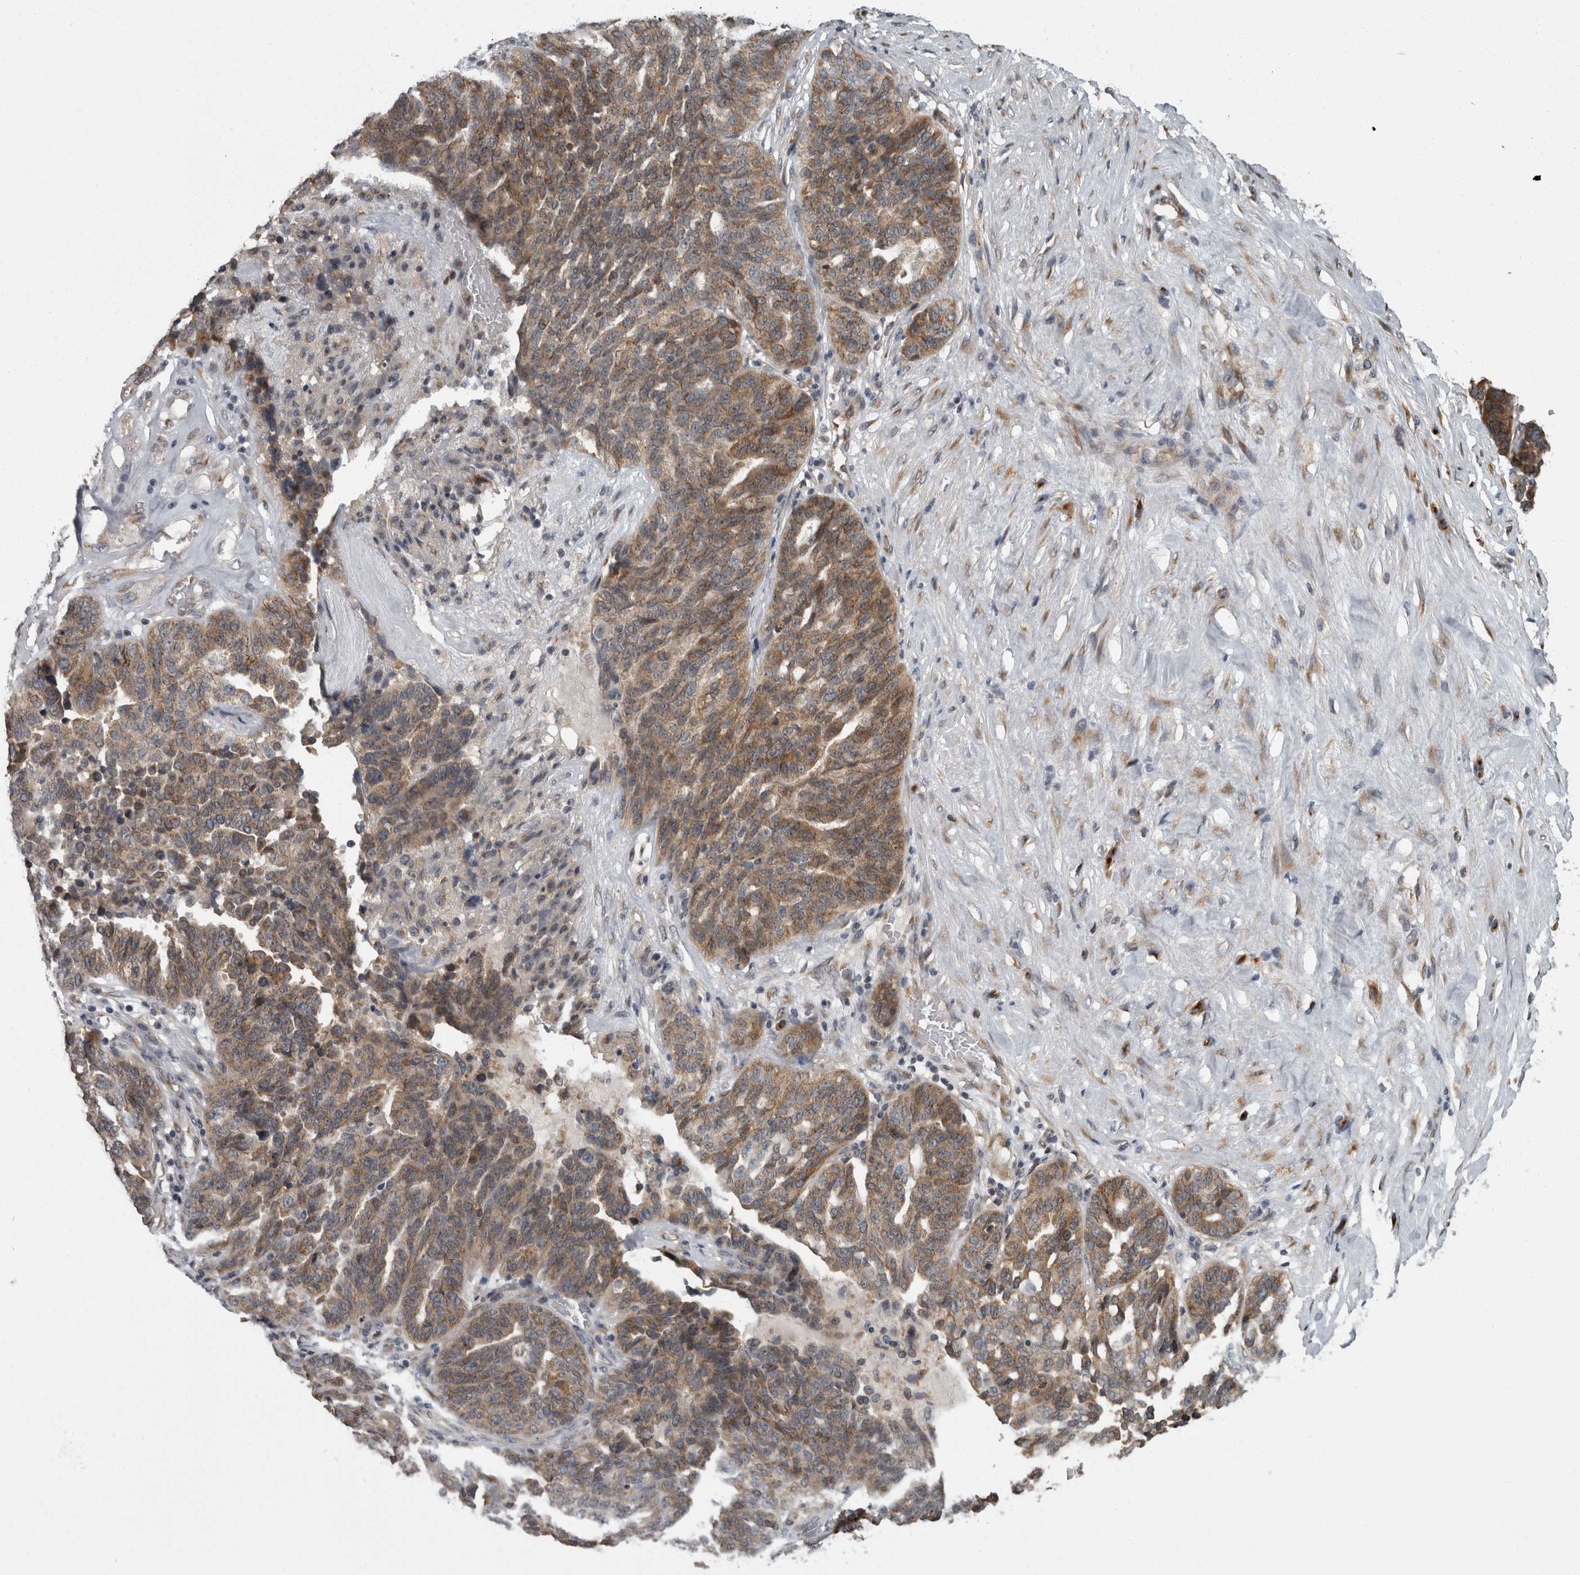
{"staining": {"intensity": "moderate", "quantity": ">75%", "location": "cytoplasmic/membranous"}, "tissue": "ovarian cancer", "cell_type": "Tumor cells", "image_type": "cancer", "snomed": [{"axis": "morphology", "description": "Cystadenocarcinoma, serous, NOS"}, {"axis": "topography", "description": "Ovary"}], "caption": "Serous cystadenocarcinoma (ovarian) was stained to show a protein in brown. There is medium levels of moderate cytoplasmic/membranous expression in approximately >75% of tumor cells.", "gene": "LMAN2L", "patient": {"sex": "female", "age": 59}}